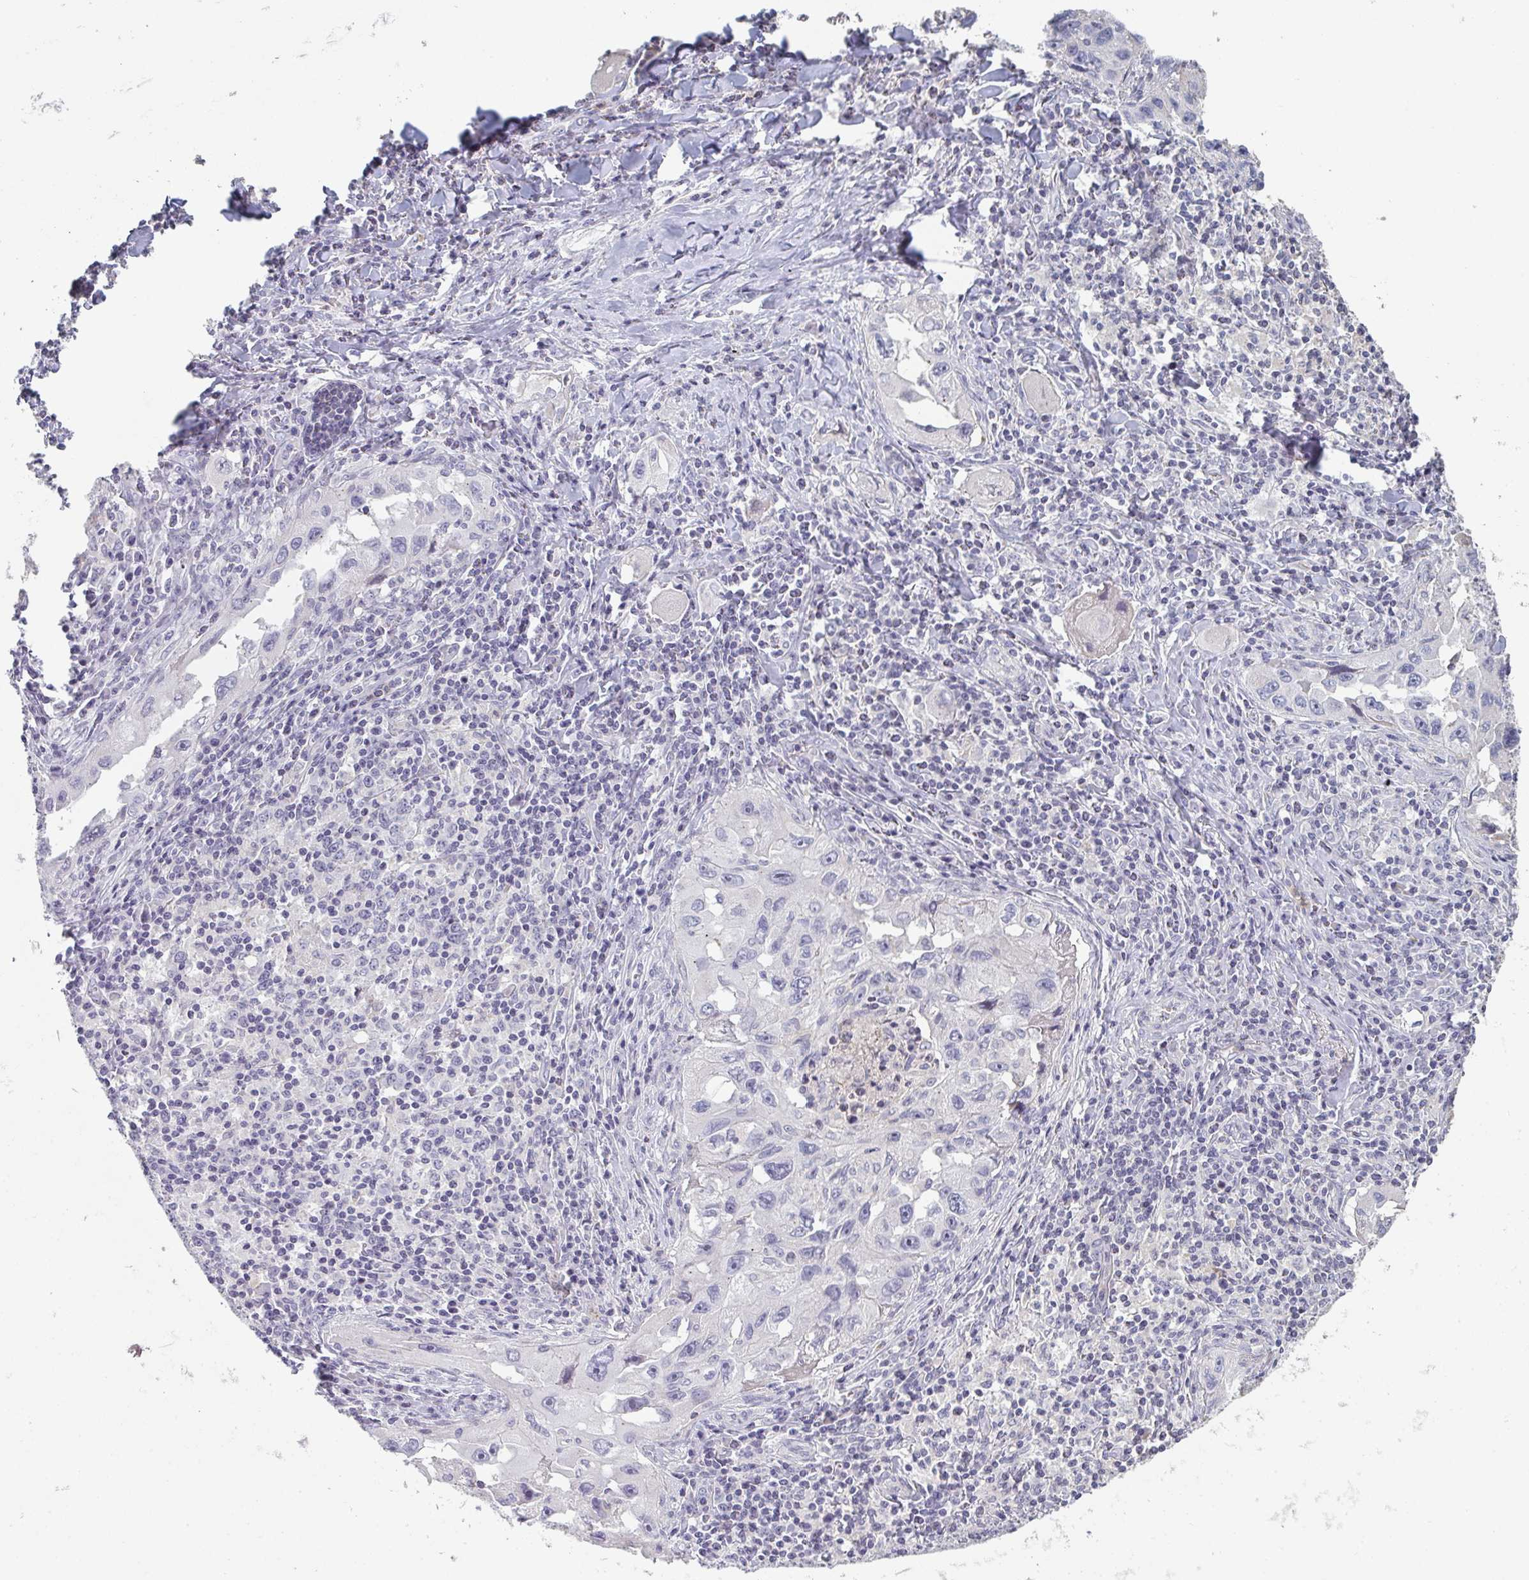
{"staining": {"intensity": "negative", "quantity": "none", "location": "none"}, "tissue": "lung cancer", "cell_type": "Tumor cells", "image_type": "cancer", "snomed": [{"axis": "morphology", "description": "Adenocarcinoma, NOS"}, {"axis": "topography", "description": "Lung"}], "caption": "Histopathology image shows no protein positivity in tumor cells of lung adenocarcinoma tissue.", "gene": "A1CF", "patient": {"sex": "female", "age": 73}}